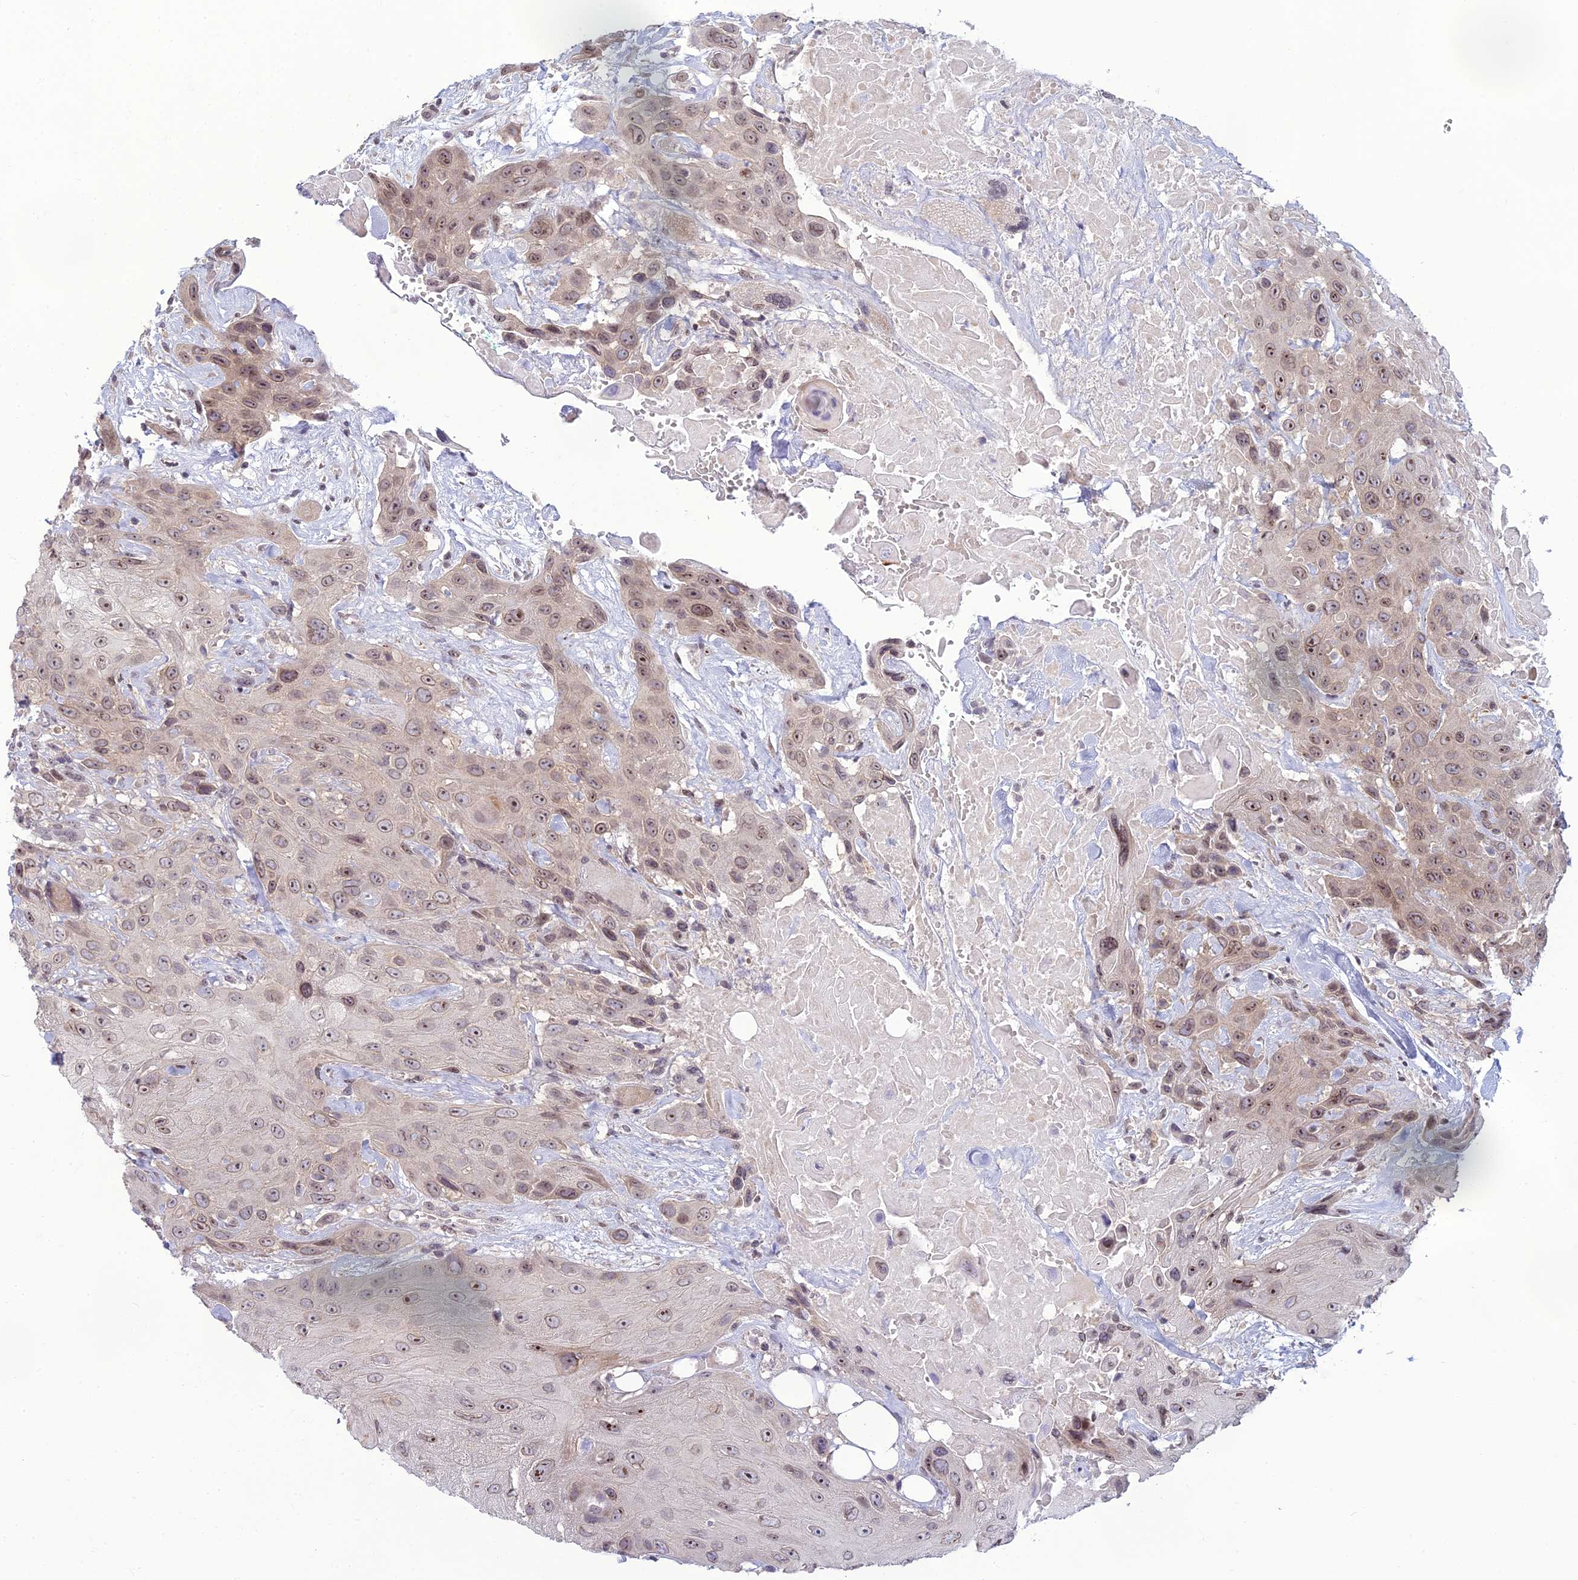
{"staining": {"intensity": "moderate", "quantity": ">75%", "location": "nuclear"}, "tissue": "head and neck cancer", "cell_type": "Tumor cells", "image_type": "cancer", "snomed": [{"axis": "morphology", "description": "Squamous cell carcinoma, NOS"}, {"axis": "topography", "description": "Head-Neck"}], "caption": "Protein expression analysis of human head and neck cancer reveals moderate nuclear staining in approximately >75% of tumor cells.", "gene": "DTX2", "patient": {"sex": "male", "age": 81}}